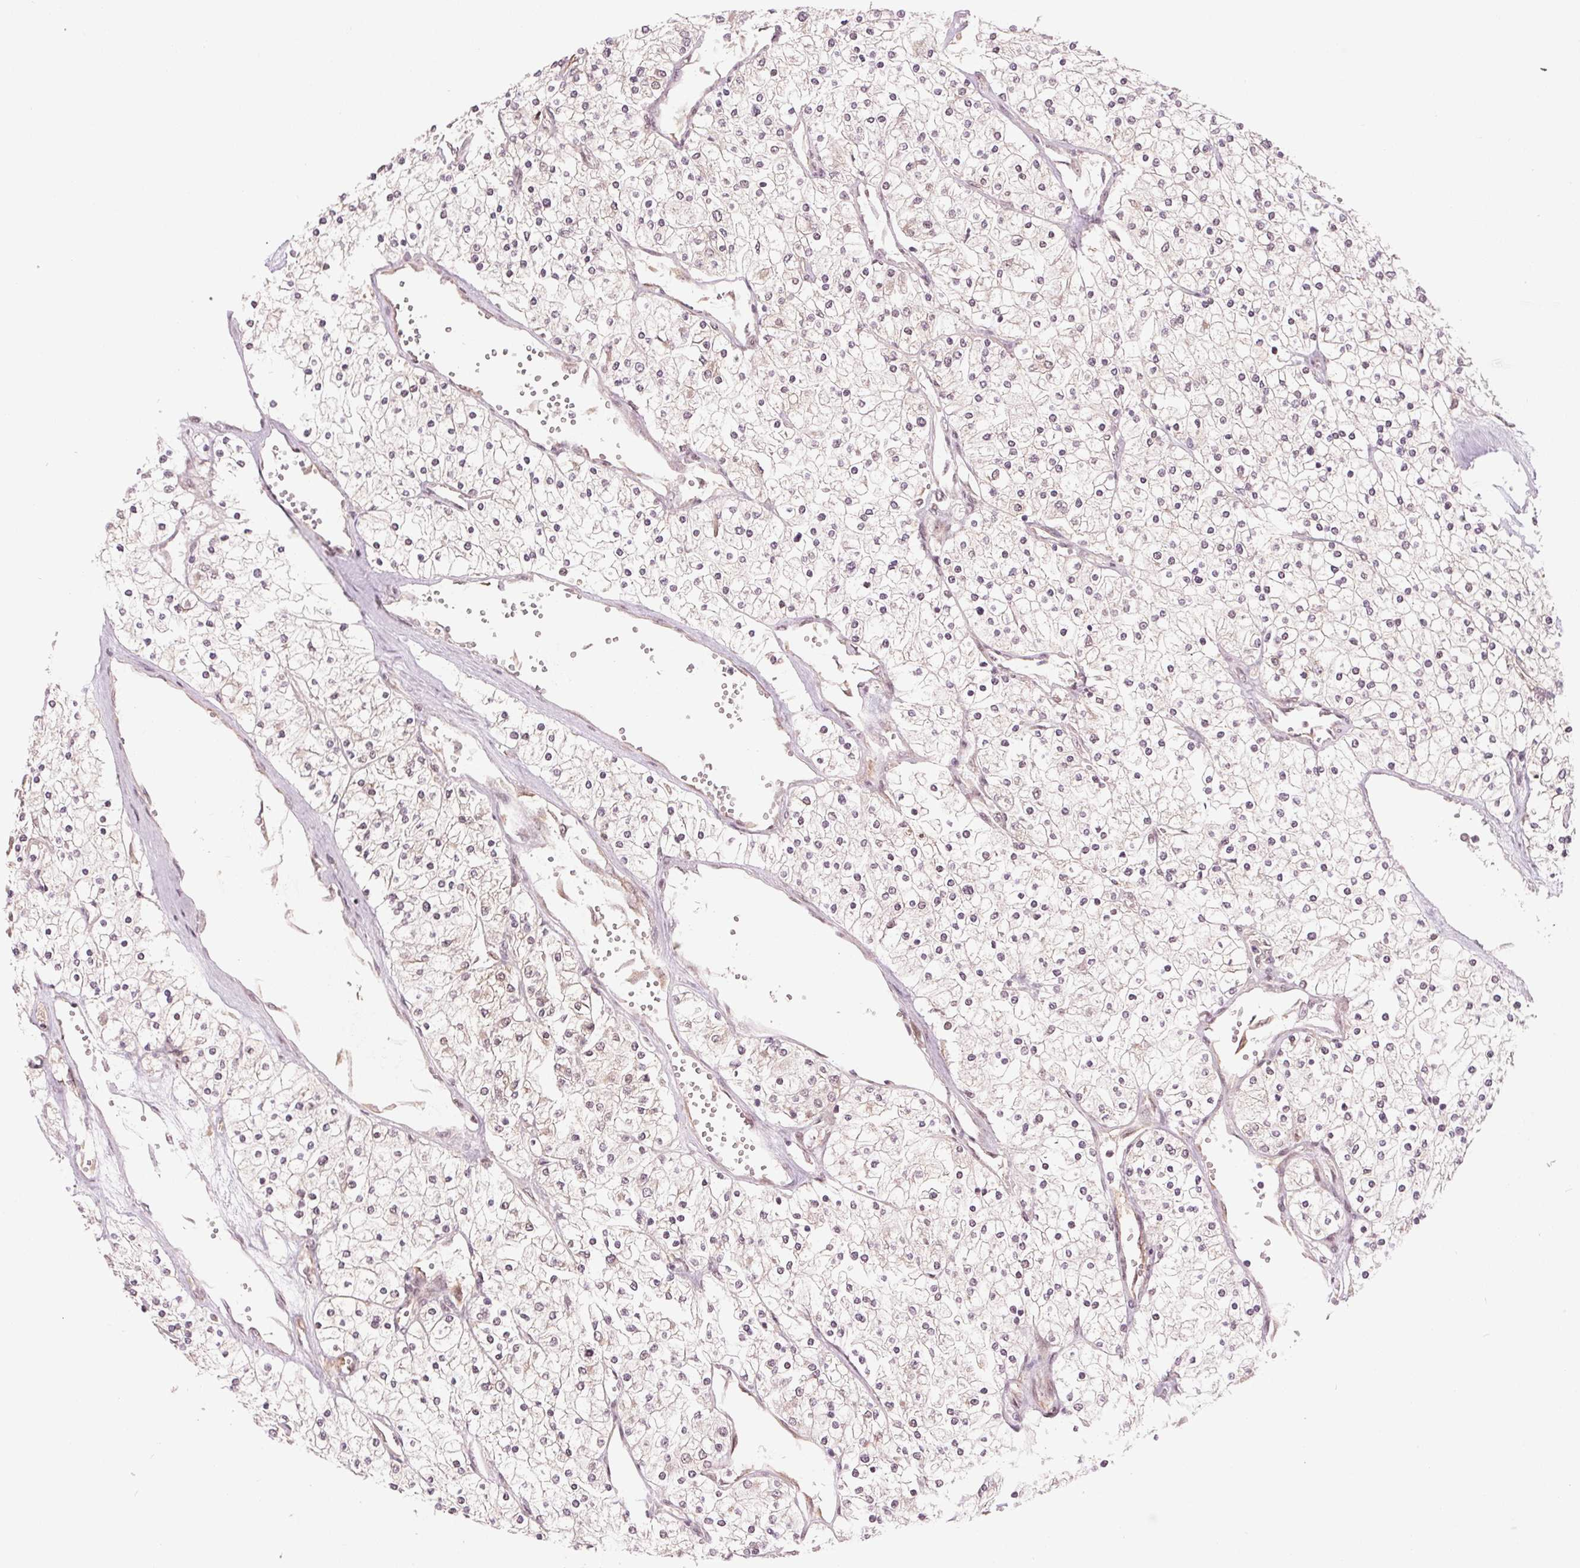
{"staining": {"intensity": "weak", "quantity": "<25%", "location": "nuclear"}, "tissue": "renal cancer", "cell_type": "Tumor cells", "image_type": "cancer", "snomed": [{"axis": "morphology", "description": "Adenocarcinoma, NOS"}, {"axis": "topography", "description": "Kidney"}], "caption": "Renal adenocarcinoma stained for a protein using immunohistochemistry (IHC) demonstrates no staining tumor cells.", "gene": "ERI3", "patient": {"sex": "male", "age": 80}}